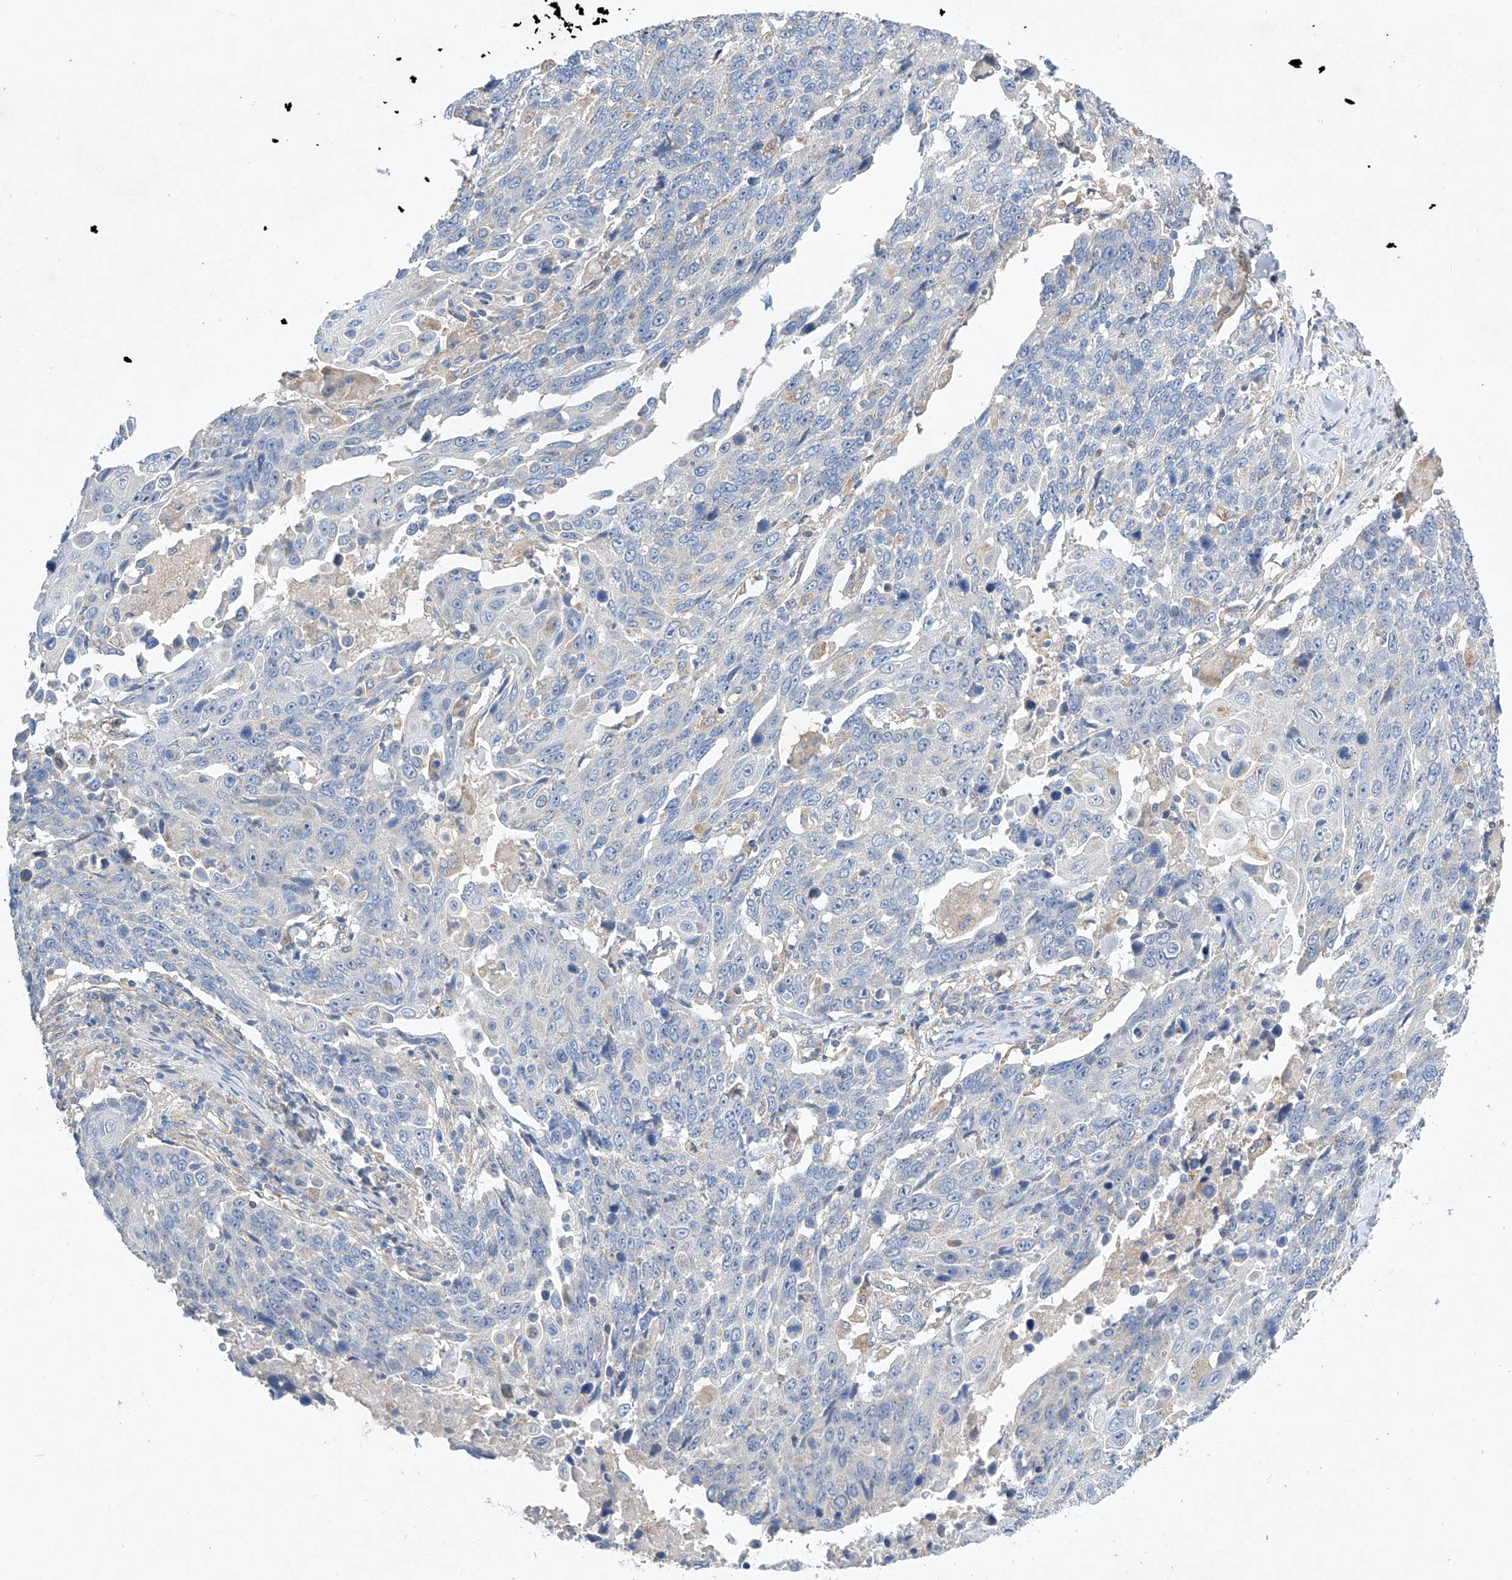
{"staining": {"intensity": "negative", "quantity": "none", "location": "none"}, "tissue": "lung cancer", "cell_type": "Tumor cells", "image_type": "cancer", "snomed": [{"axis": "morphology", "description": "Squamous cell carcinoma, NOS"}, {"axis": "topography", "description": "Lung"}], "caption": "Immunohistochemical staining of human lung squamous cell carcinoma displays no significant positivity in tumor cells. (Stains: DAB immunohistochemistry with hematoxylin counter stain, Microscopy: brightfield microscopy at high magnification).", "gene": "AMD1", "patient": {"sex": "male", "age": 66}}